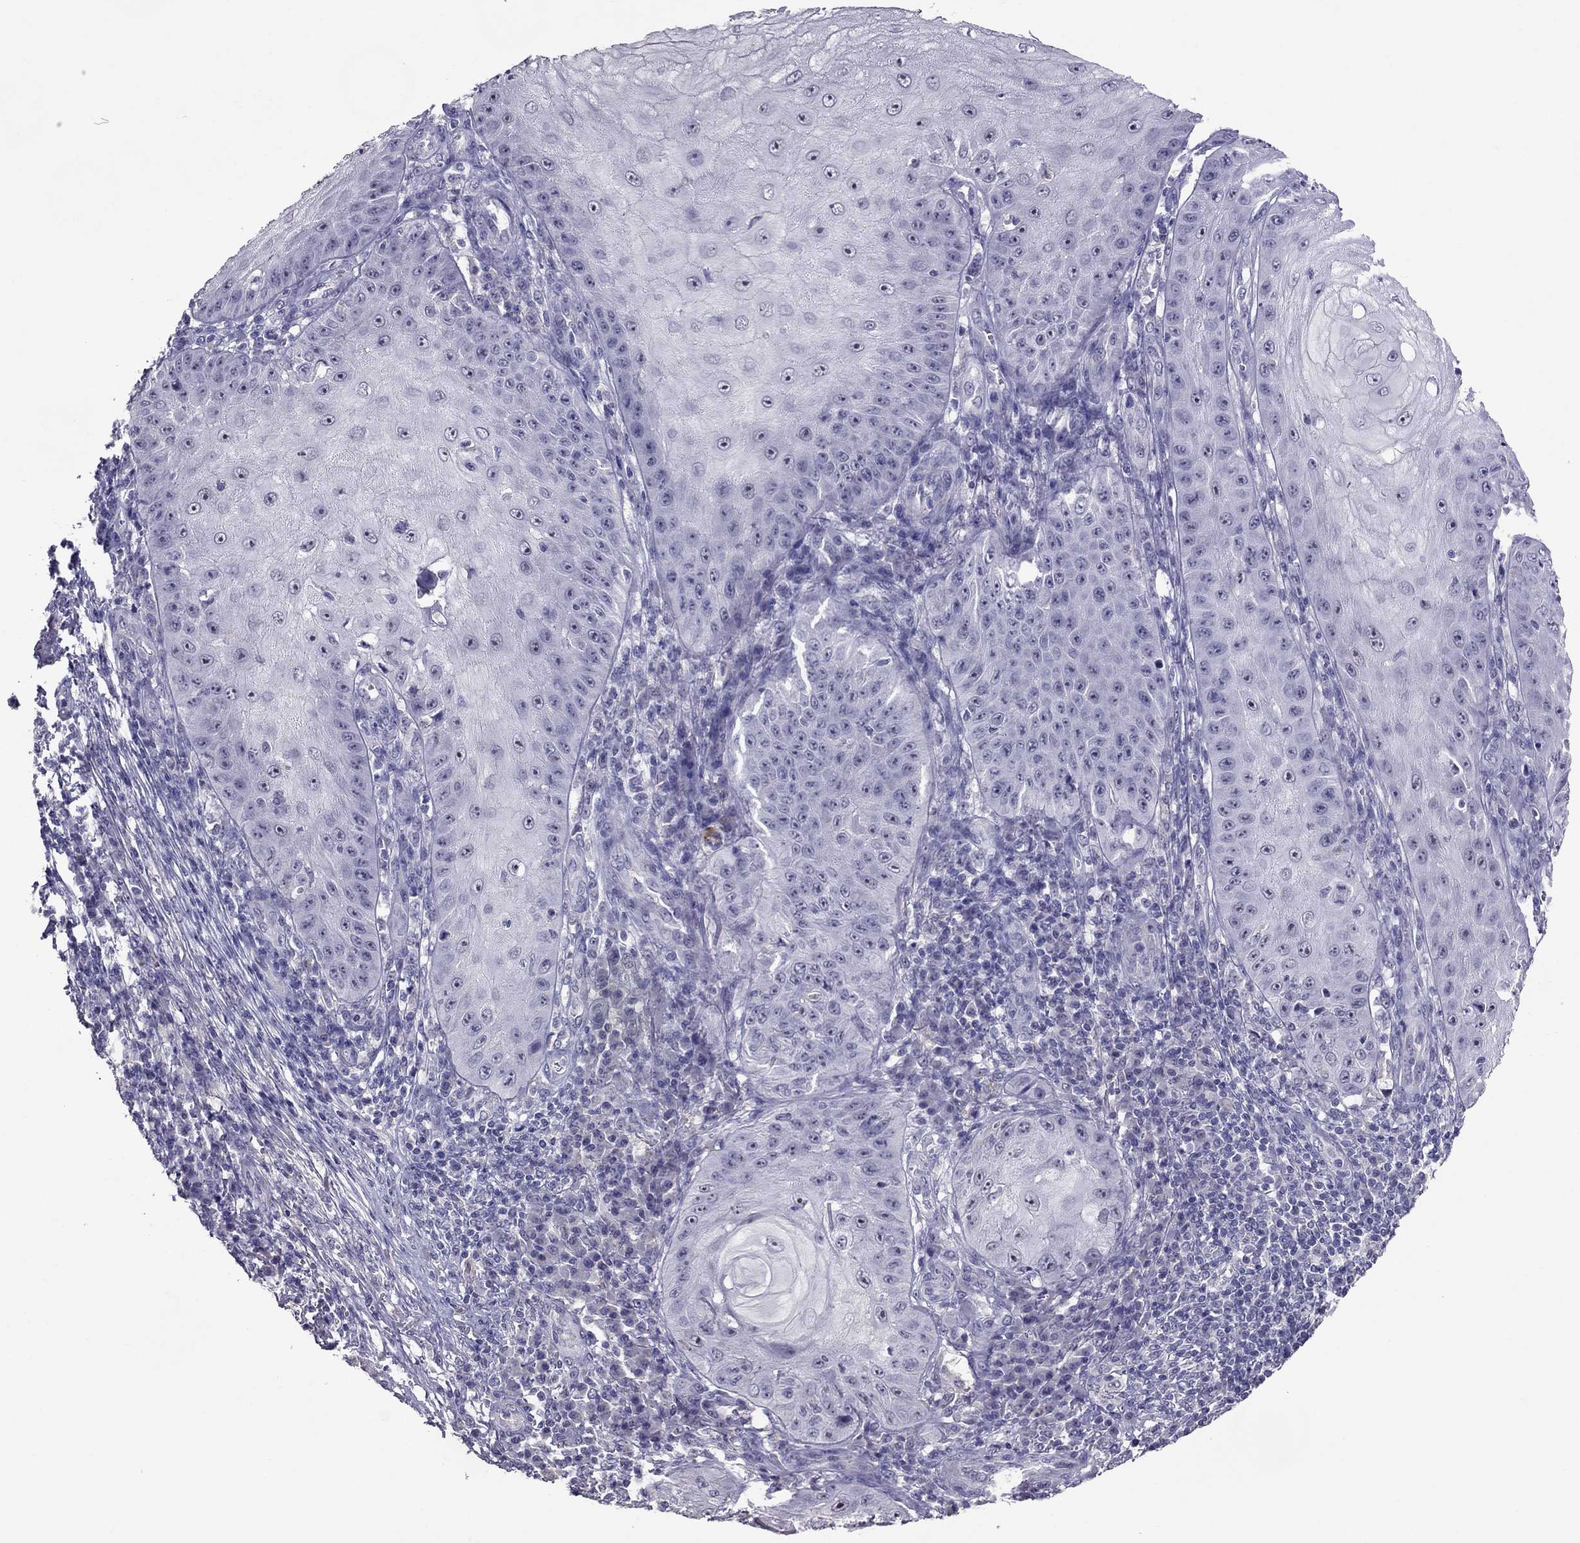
{"staining": {"intensity": "negative", "quantity": "none", "location": "none"}, "tissue": "skin cancer", "cell_type": "Tumor cells", "image_type": "cancer", "snomed": [{"axis": "morphology", "description": "Squamous cell carcinoma, NOS"}, {"axis": "topography", "description": "Skin"}], "caption": "The immunohistochemistry (IHC) micrograph has no significant staining in tumor cells of skin cancer tissue.", "gene": "LRRC46", "patient": {"sex": "male", "age": 70}}